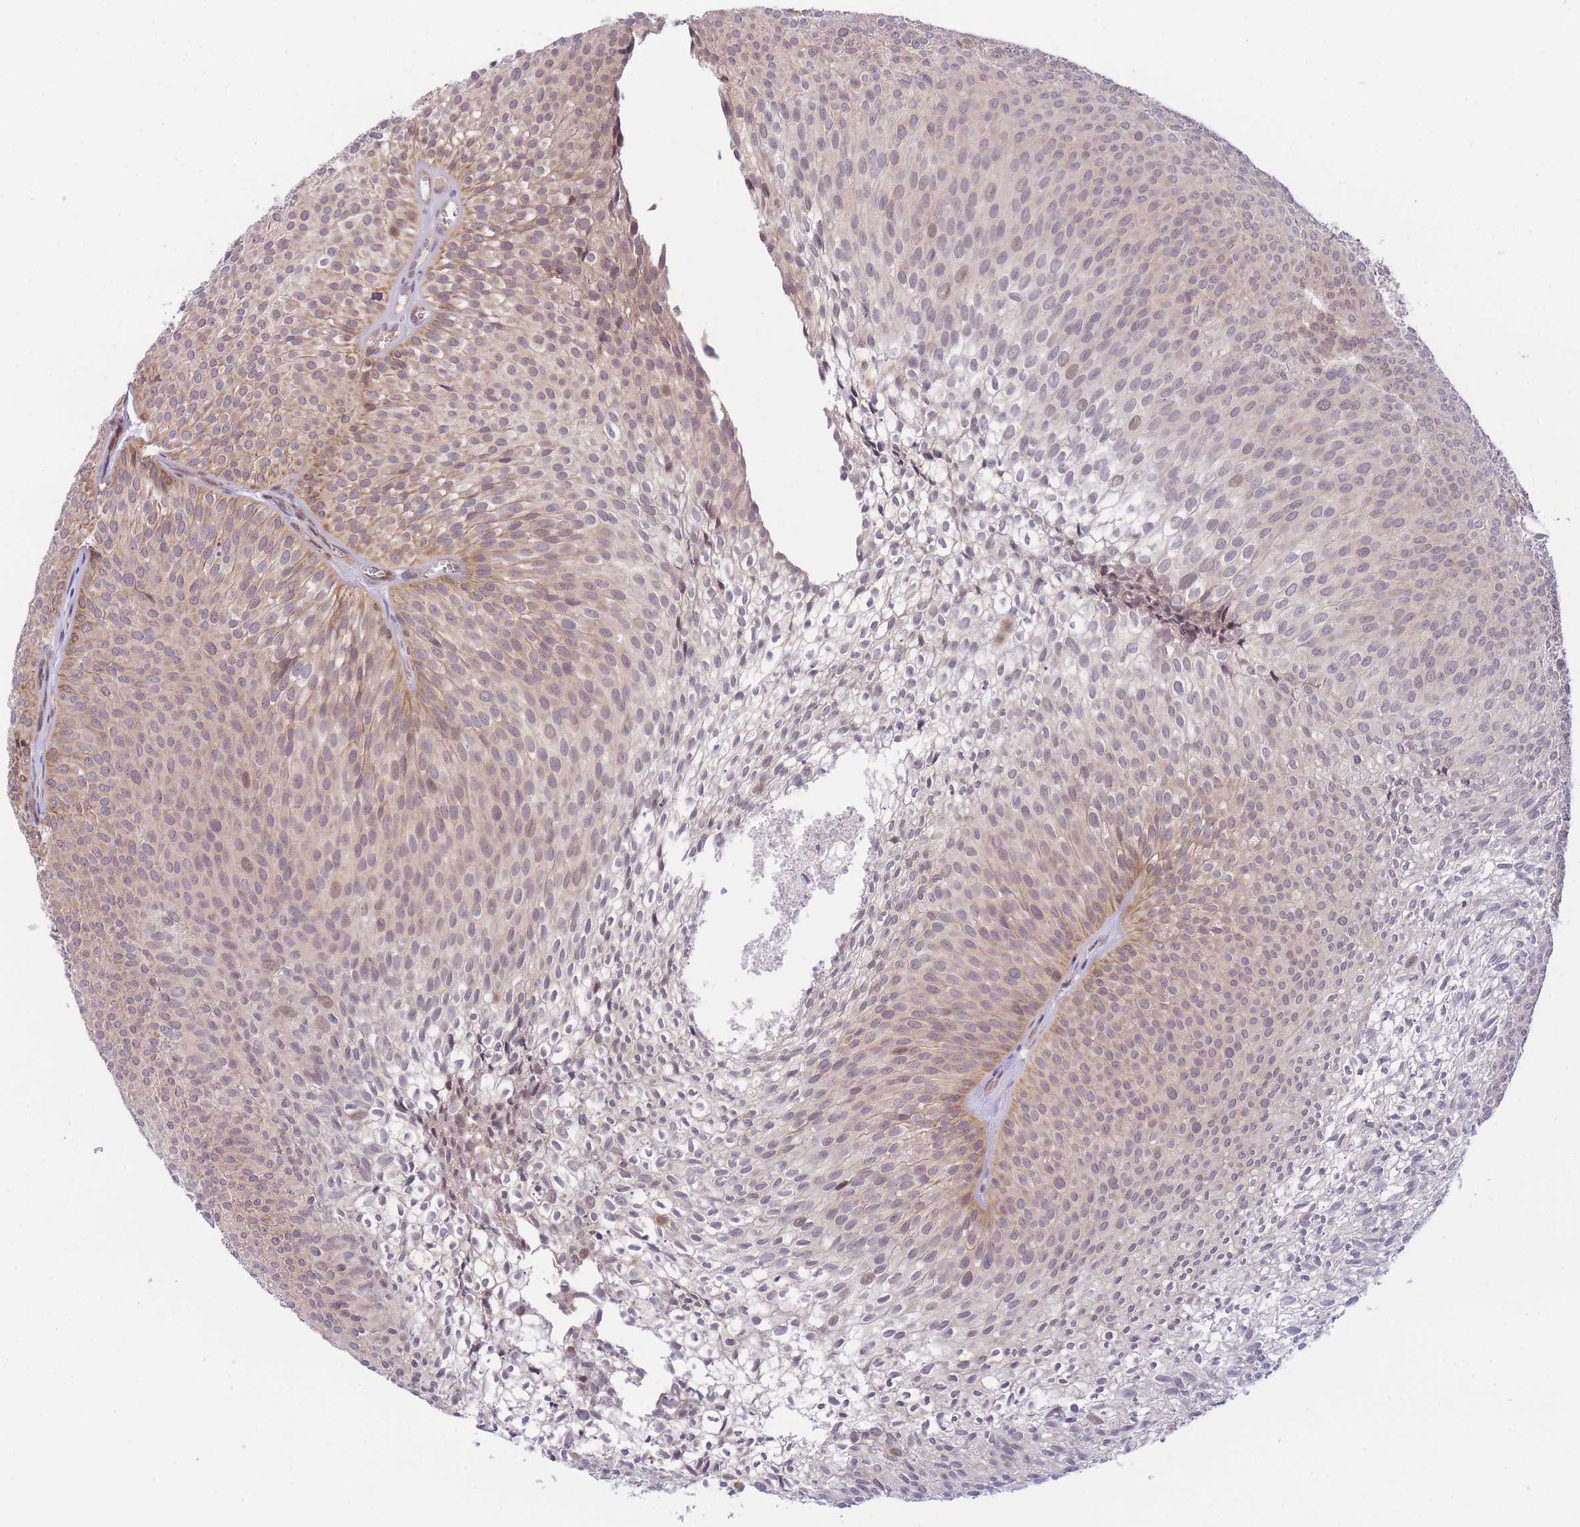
{"staining": {"intensity": "moderate", "quantity": "25%-75%", "location": "cytoplasmic/membranous,nuclear"}, "tissue": "urothelial cancer", "cell_type": "Tumor cells", "image_type": "cancer", "snomed": [{"axis": "morphology", "description": "Urothelial carcinoma, Low grade"}, {"axis": "topography", "description": "Urinary bladder"}], "caption": "Protein expression analysis of human urothelial cancer reveals moderate cytoplasmic/membranous and nuclear staining in approximately 25%-75% of tumor cells.", "gene": "CDC25B", "patient": {"sex": "male", "age": 91}}